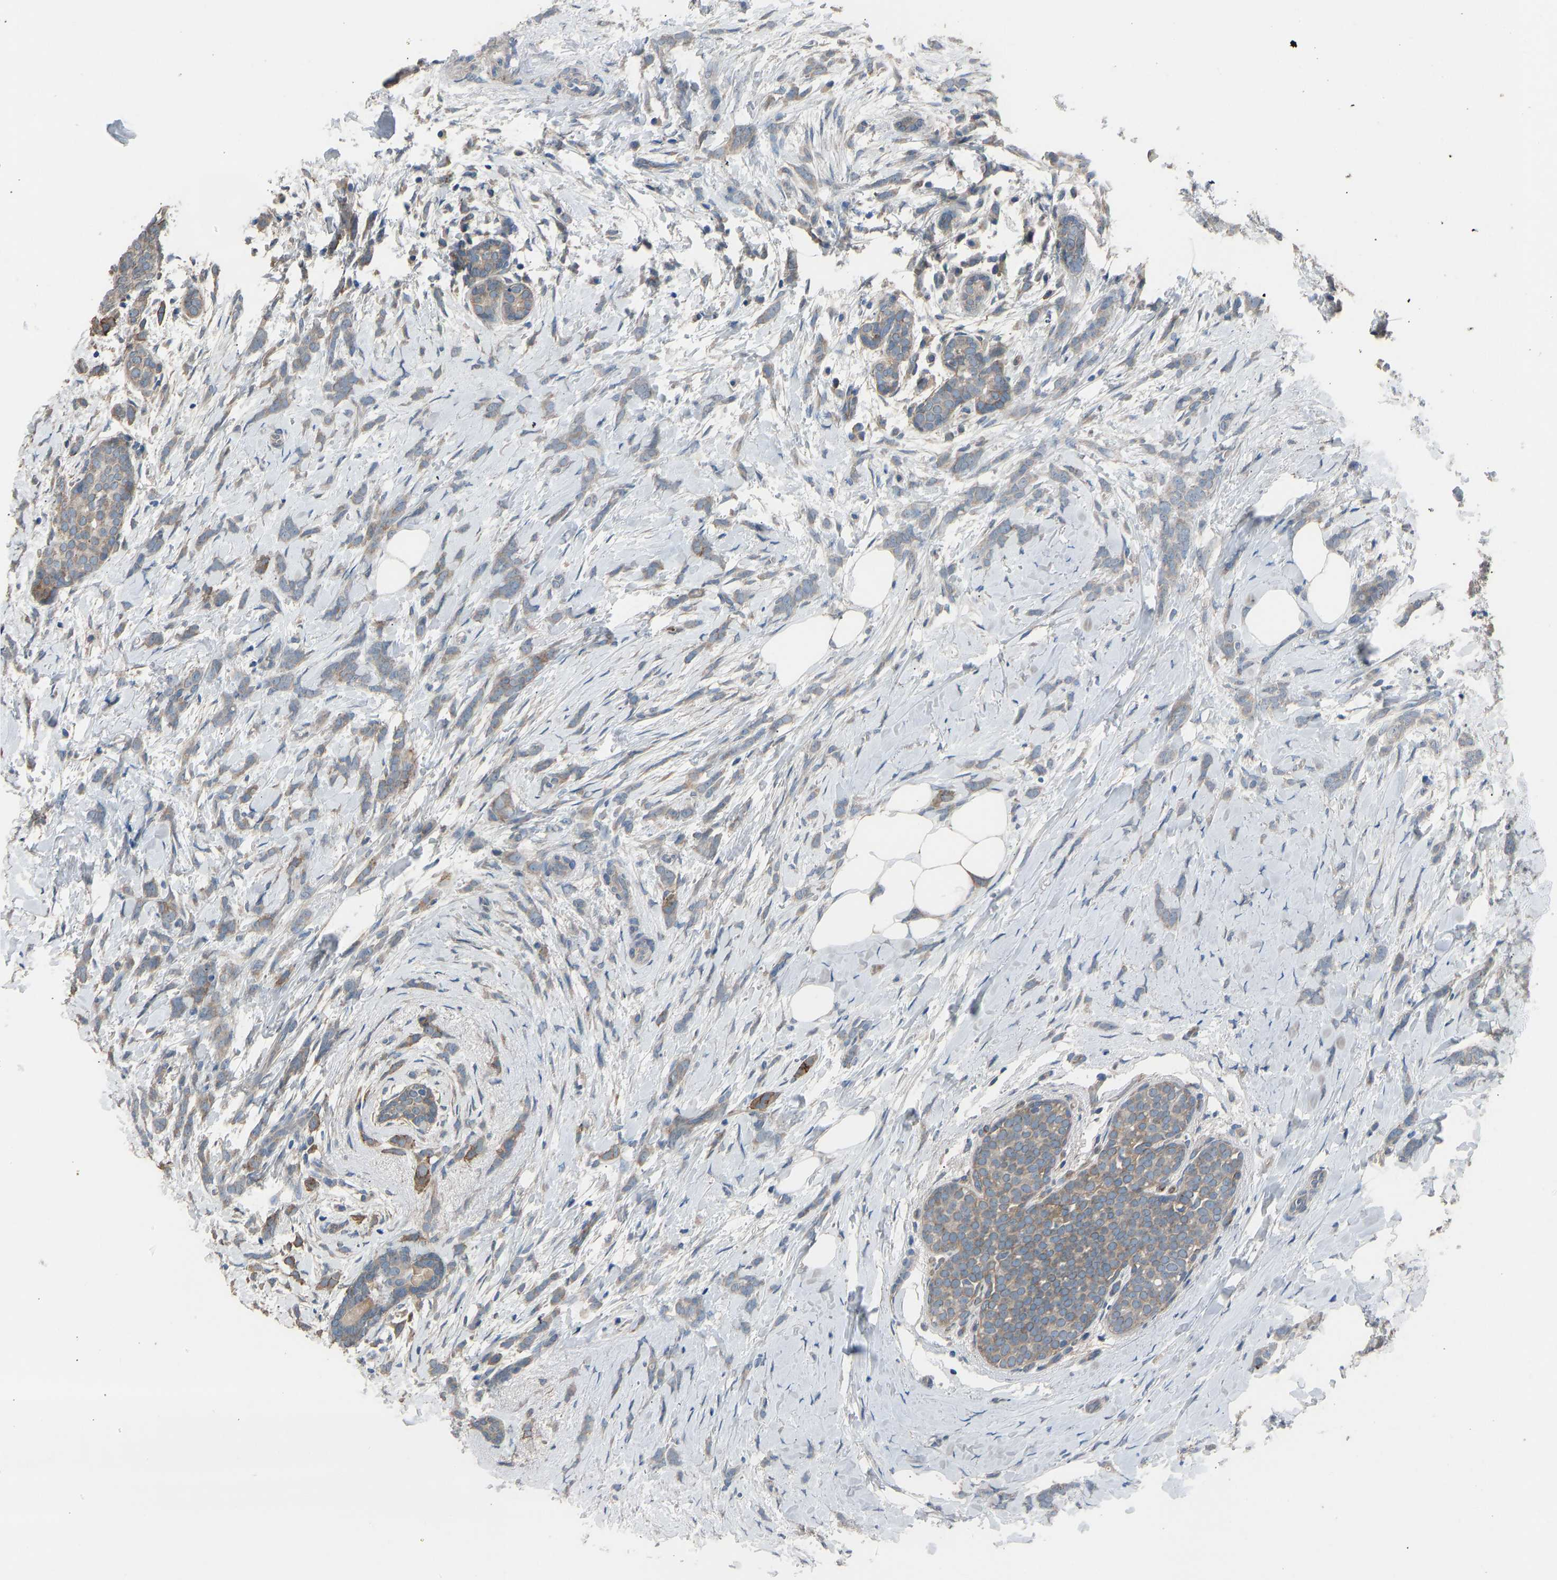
{"staining": {"intensity": "weak", "quantity": ">75%", "location": "cytoplasmic/membranous"}, "tissue": "breast cancer", "cell_type": "Tumor cells", "image_type": "cancer", "snomed": [{"axis": "morphology", "description": "Lobular carcinoma, in situ"}, {"axis": "morphology", "description": "Lobular carcinoma"}, {"axis": "topography", "description": "Breast"}], "caption": "Breast cancer stained for a protein (brown) reveals weak cytoplasmic/membranous positive expression in approximately >75% of tumor cells.", "gene": "TGFBR3", "patient": {"sex": "female", "age": 41}}